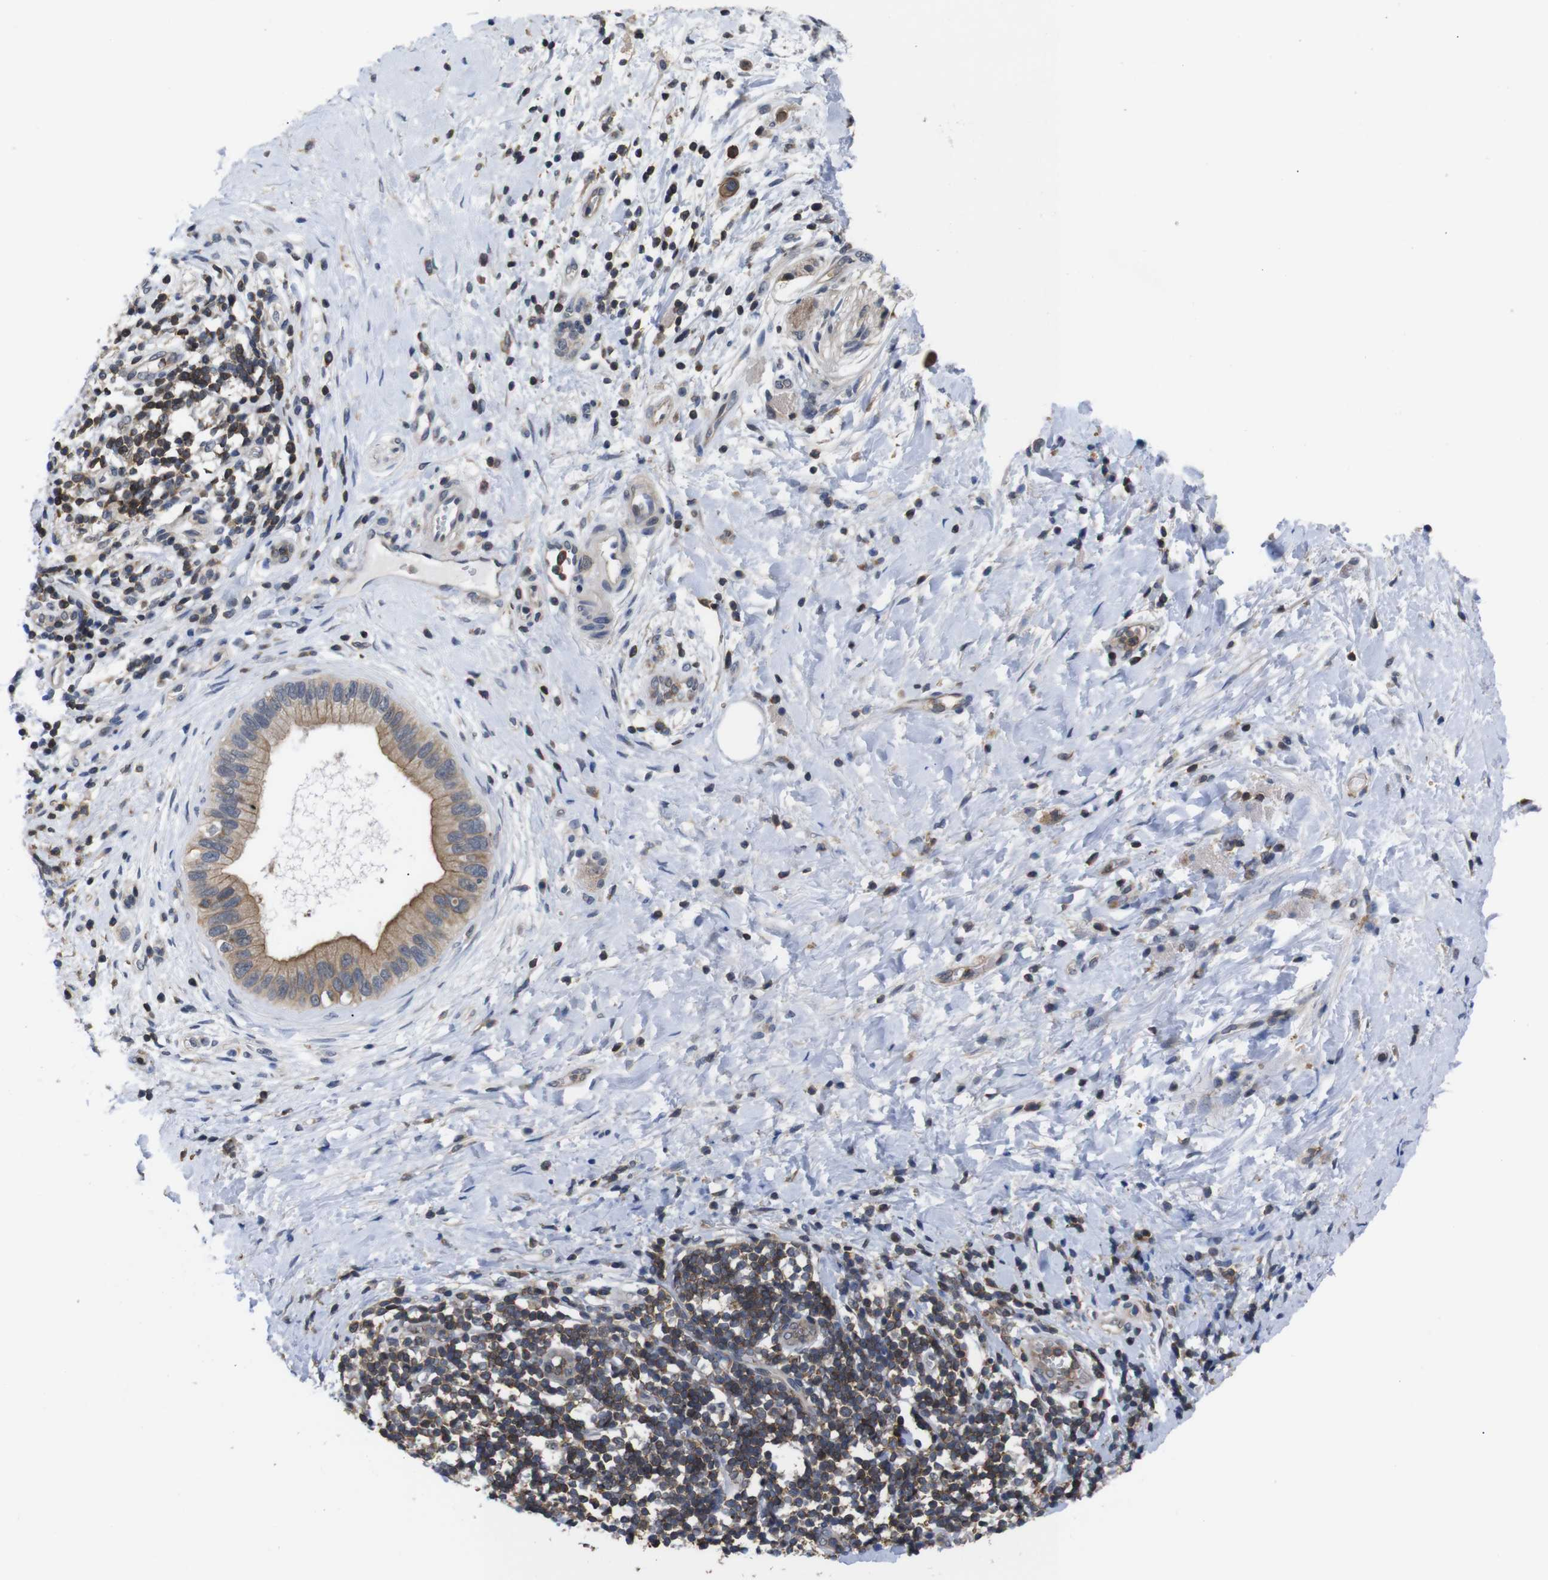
{"staining": {"intensity": "moderate", "quantity": ">75%", "location": "cytoplasmic/membranous"}, "tissue": "pancreatic cancer", "cell_type": "Tumor cells", "image_type": "cancer", "snomed": [{"axis": "morphology", "description": "Adenocarcinoma, NOS"}, {"axis": "topography", "description": "Pancreas"}], "caption": "Protein staining of adenocarcinoma (pancreatic) tissue demonstrates moderate cytoplasmic/membranous positivity in approximately >75% of tumor cells. The protein is shown in brown color, while the nuclei are stained blue.", "gene": "BRWD3", "patient": {"sex": "male", "age": 55}}